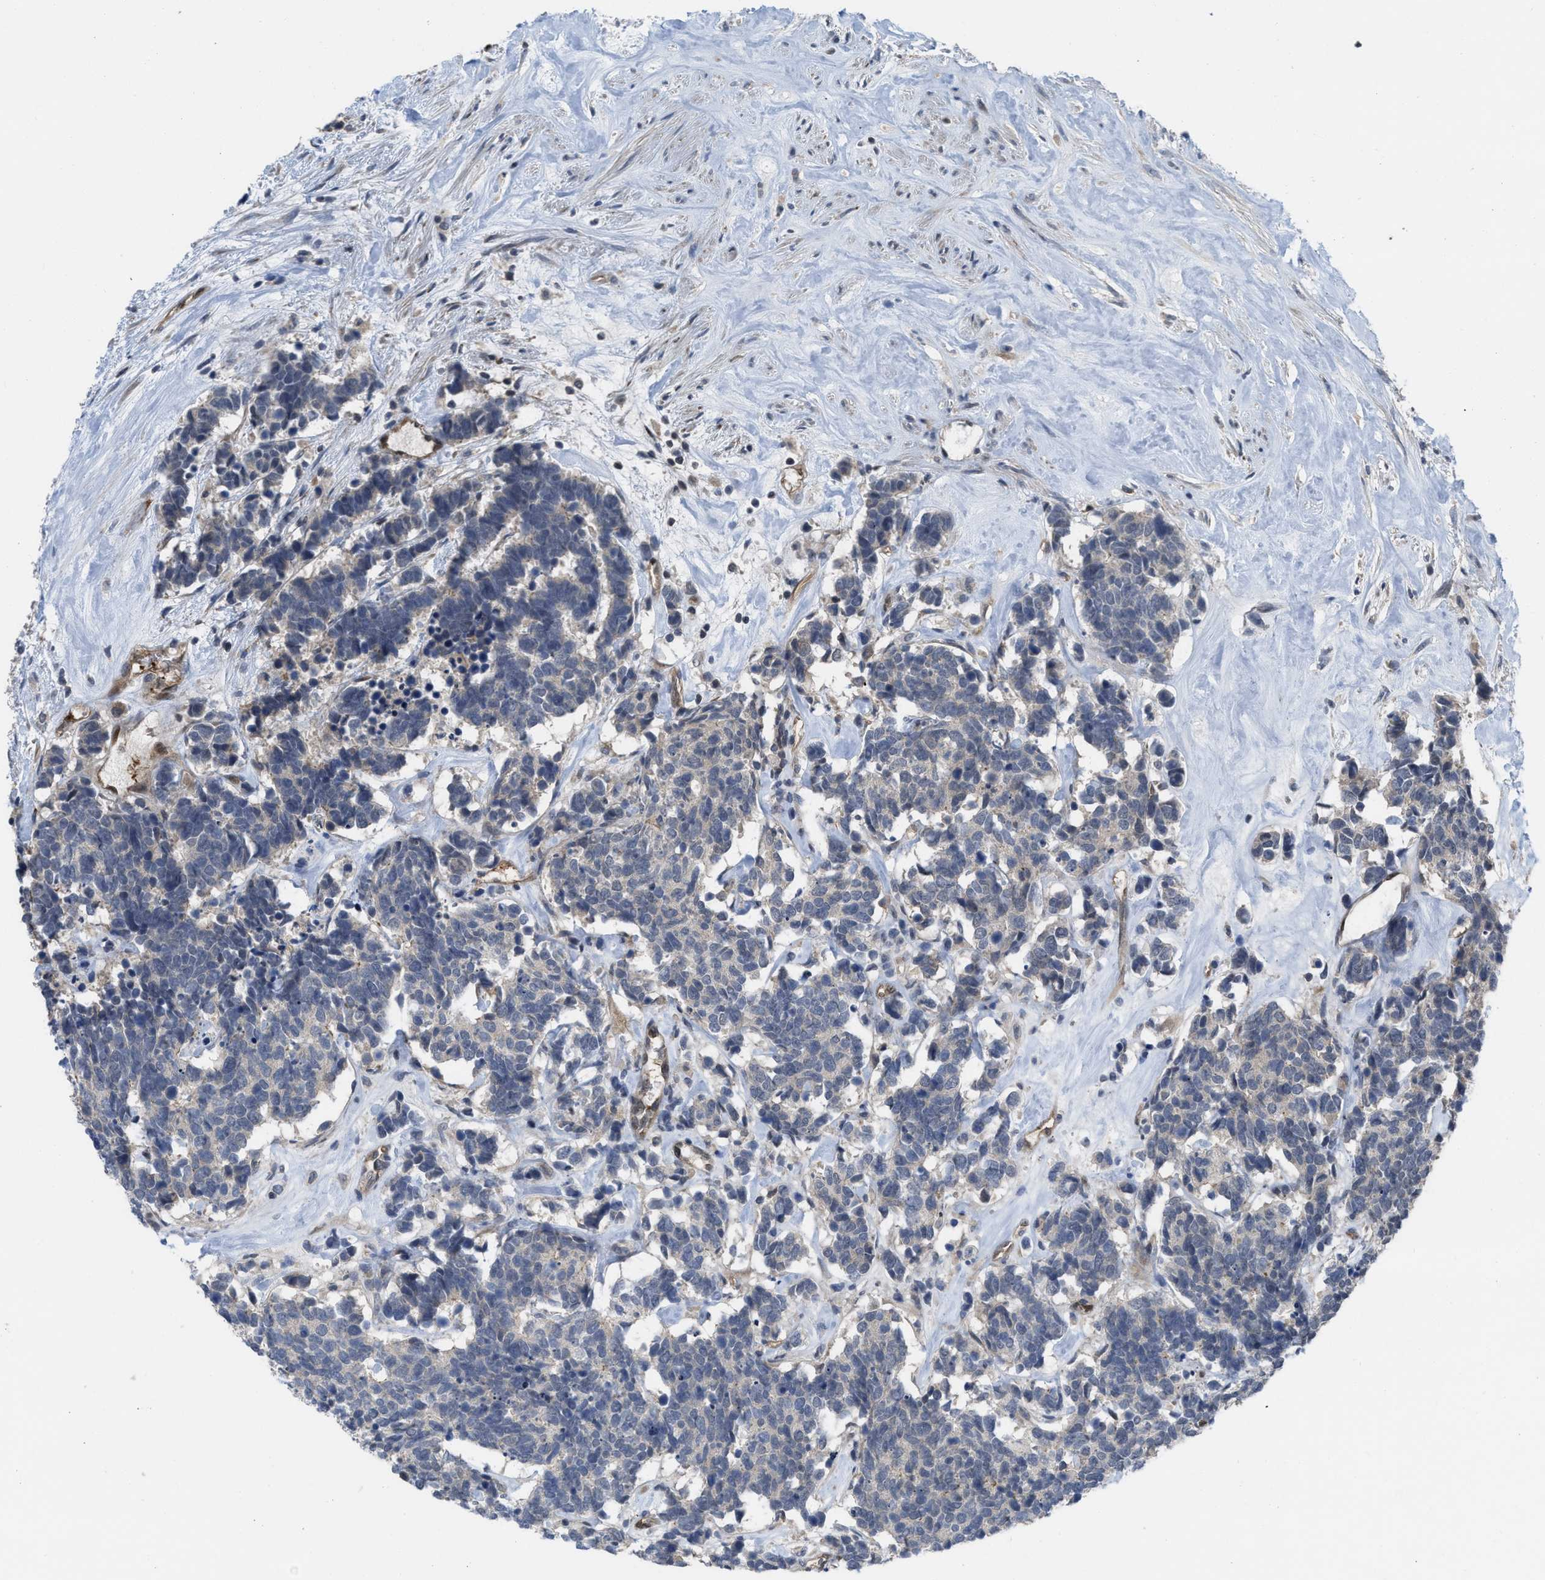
{"staining": {"intensity": "negative", "quantity": "none", "location": "none"}, "tissue": "carcinoid", "cell_type": "Tumor cells", "image_type": "cancer", "snomed": [{"axis": "morphology", "description": "Carcinoma, NOS"}, {"axis": "morphology", "description": "Carcinoid, malignant, NOS"}, {"axis": "topography", "description": "Urinary bladder"}], "caption": "Histopathology image shows no significant protein expression in tumor cells of carcinoid (malignant).", "gene": "LDAF1", "patient": {"sex": "male", "age": 57}}